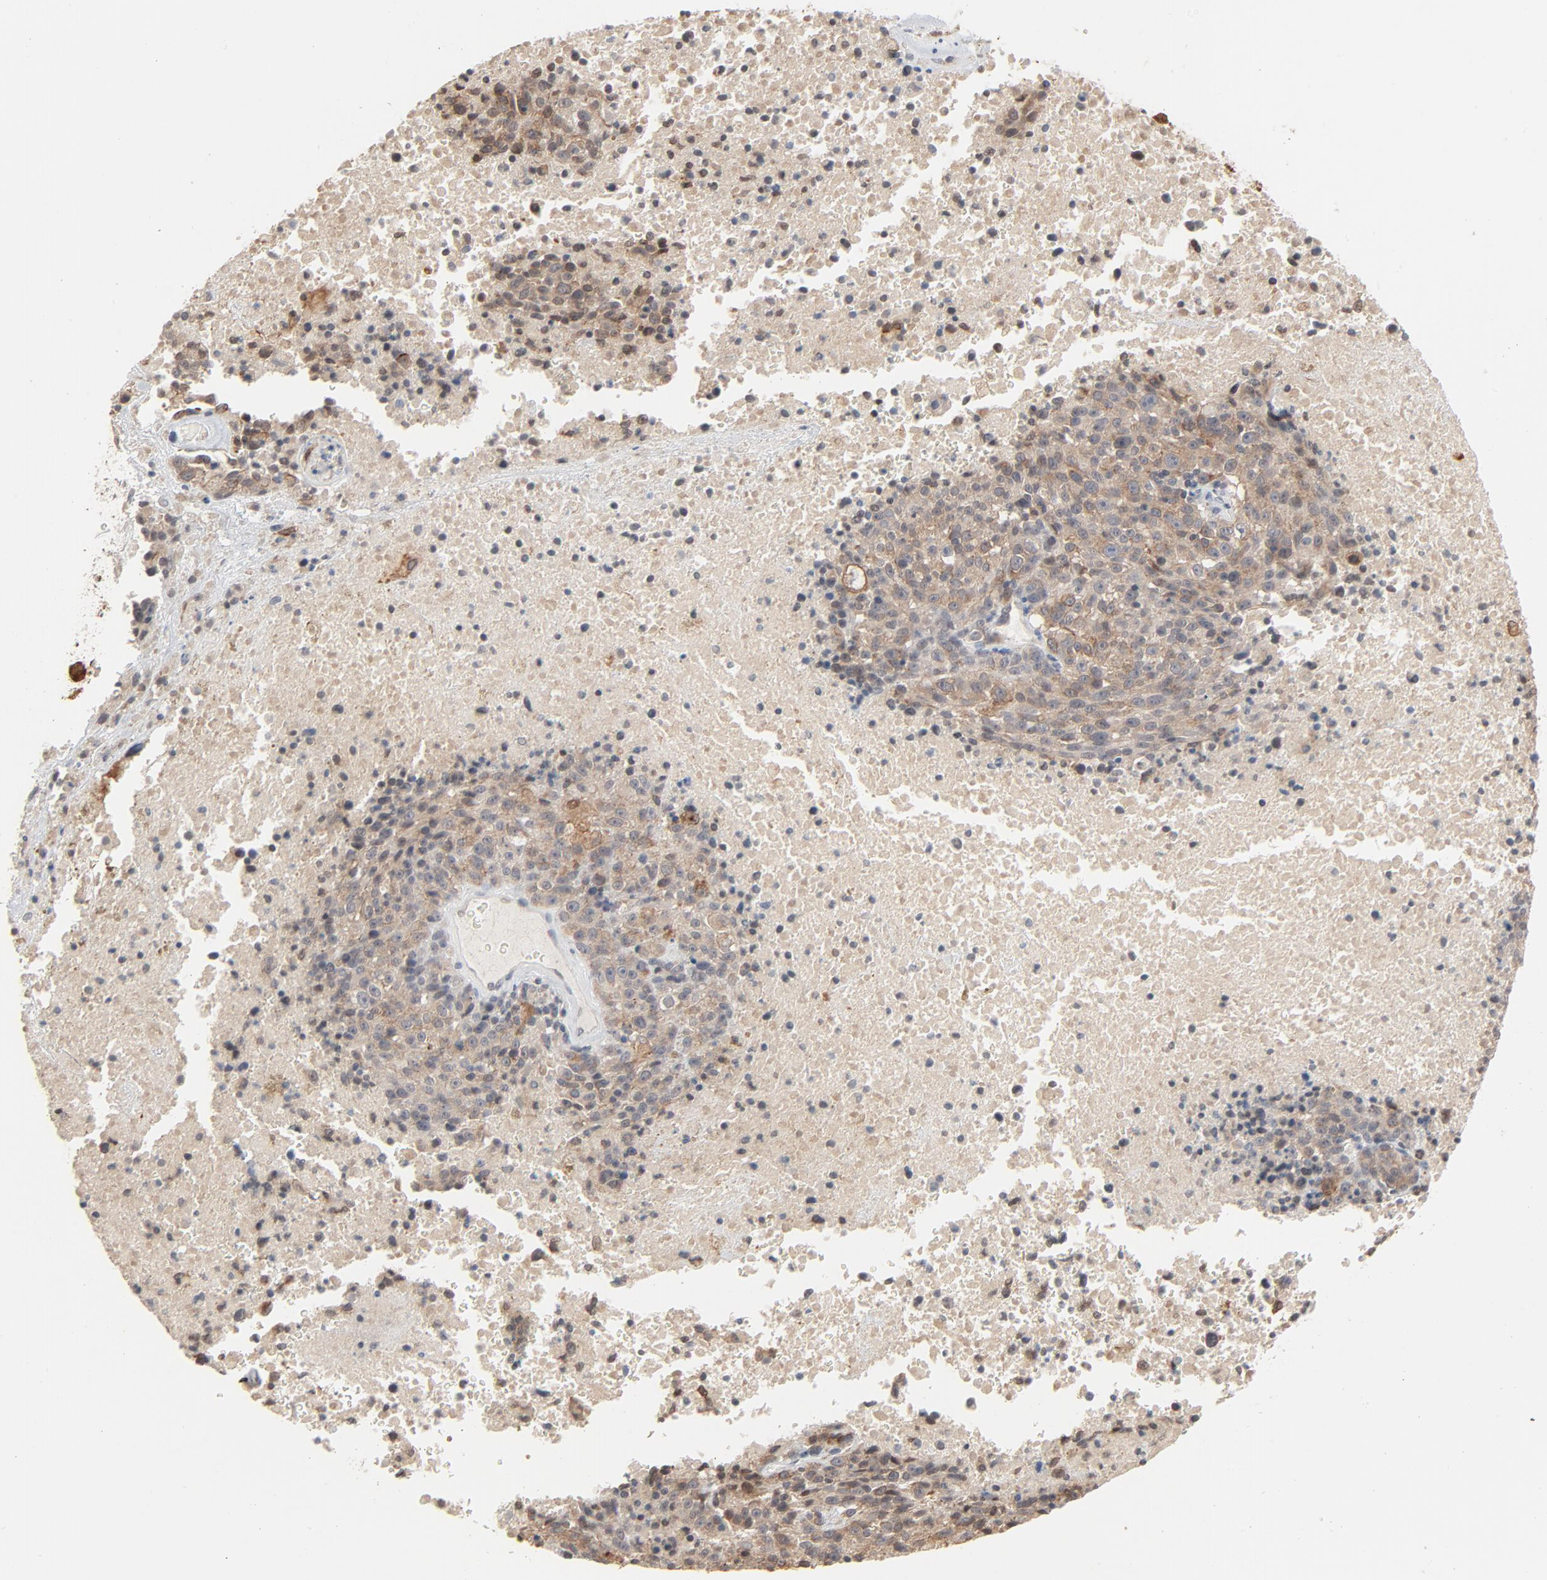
{"staining": {"intensity": "weak", "quantity": ">75%", "location": "cytoplasmic/membranous"}, "tissue": "melanoma", "cell_type": "Tumor cells", "image_type": "cancer", "snomed": [{"axis": "morphology", "description": "Malignant melanoma, Metastatic site"}, {"axis": "topography", "description": "Cerebral cortex"}], "caption": "DAB immunohistochemical staining of melanoma exhibits weak cytoplasmic/membranous protein expression in about >75% of tumor cells.", "gene": "ITPR3", "patient": {"sex": "female", "age": 52}}